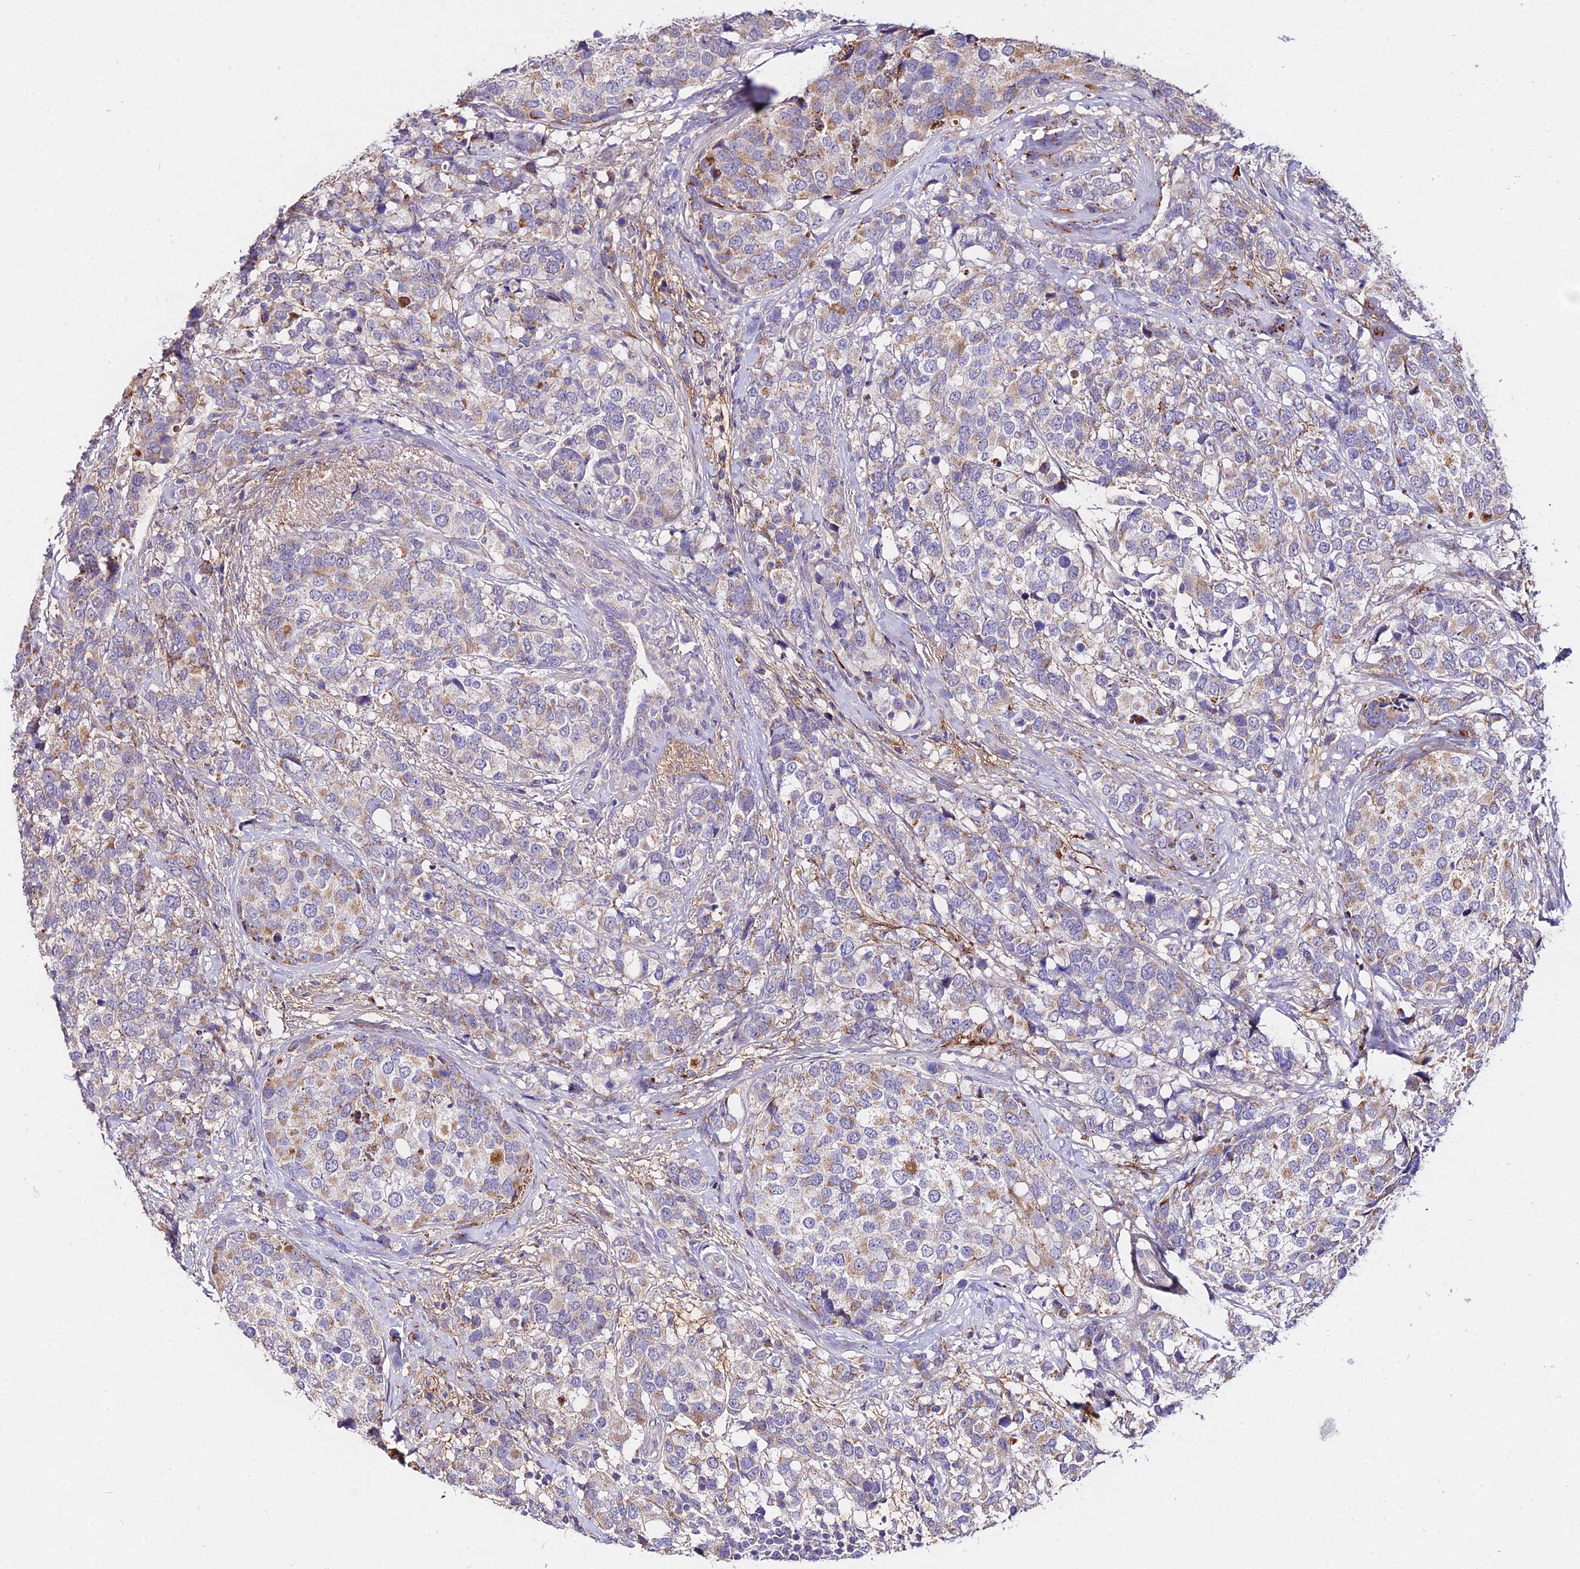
{"staining": {"intensity": "moderate", "quantity": "<25%", "location": "cytoplasmic/membranous"}, "tissue": "breast cancer", "cell_type": "Tumor cells", "image_type": "cancer", "snomed": [{"axis": "morphology", "description": "Lobular carcinoma"}, {"axis": "topography", "description": "Breast"}], "caption": "Brown immunohistochemical staining in lobular carcinoma (breast) demonstrates moderate cytoplasmic/membranous expression in approximately <25% of tumor cells.", "gene": "WDR5B", "patient": {"sex": "female", "age": 59}}